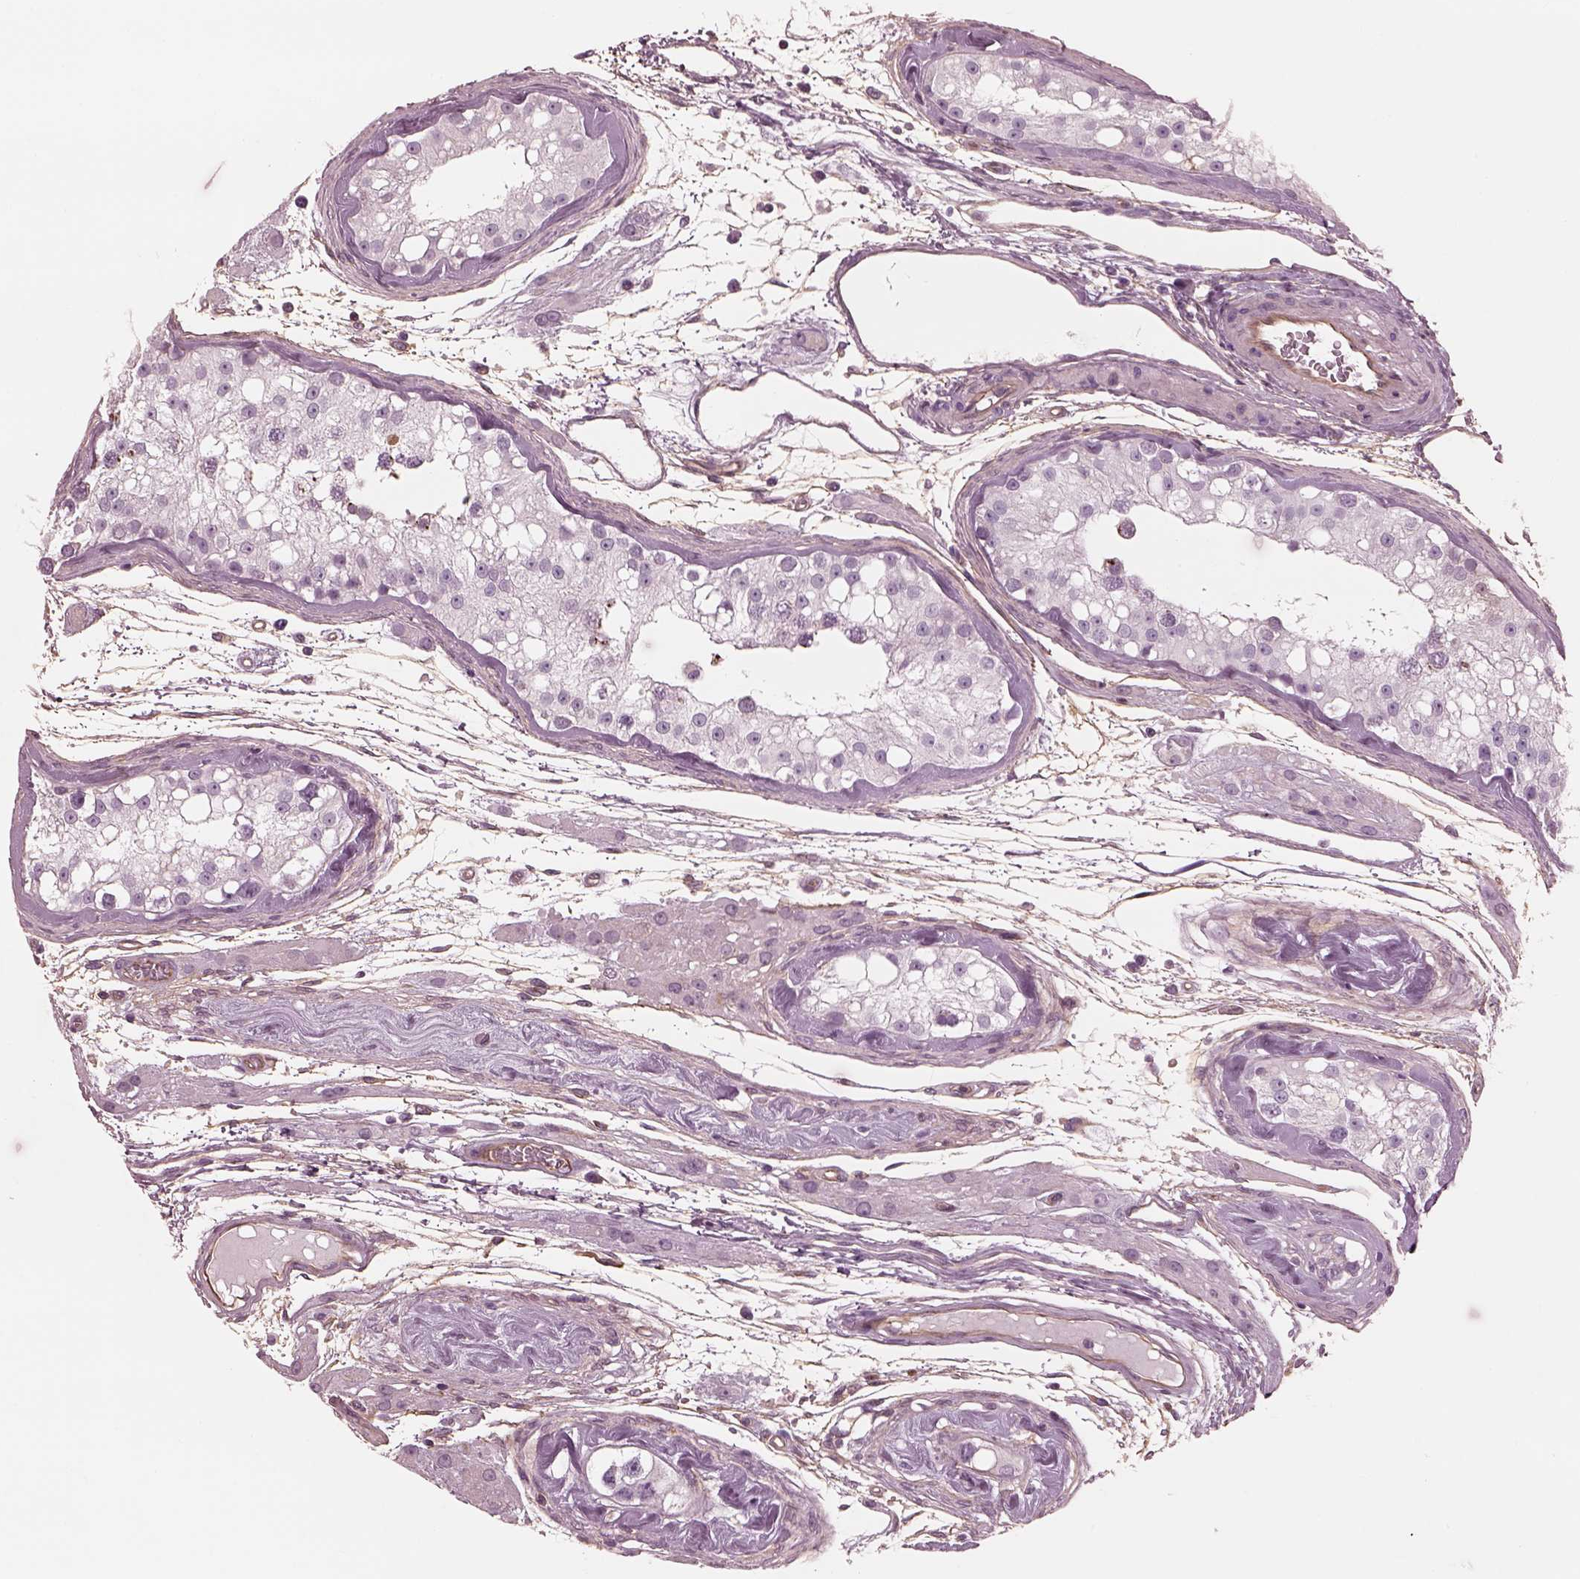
{"staining": {"intensity": "negative", "quantity": "none", "location": "none"}, "tissue": "testis cancer", "cell_type": "Tumor cells", "image_type": "cancer", "snomed": [{"axis": "morphology", "description": "Seminoma, NOS"}, {"axis": "topography", "description": "Testis"}], "caption": "Micrograph shows no significant protein expression in tumor cells of seminoma (testis).", "gene": "ELAPOR1", "patient": {"sex": "male", "age": 34}}